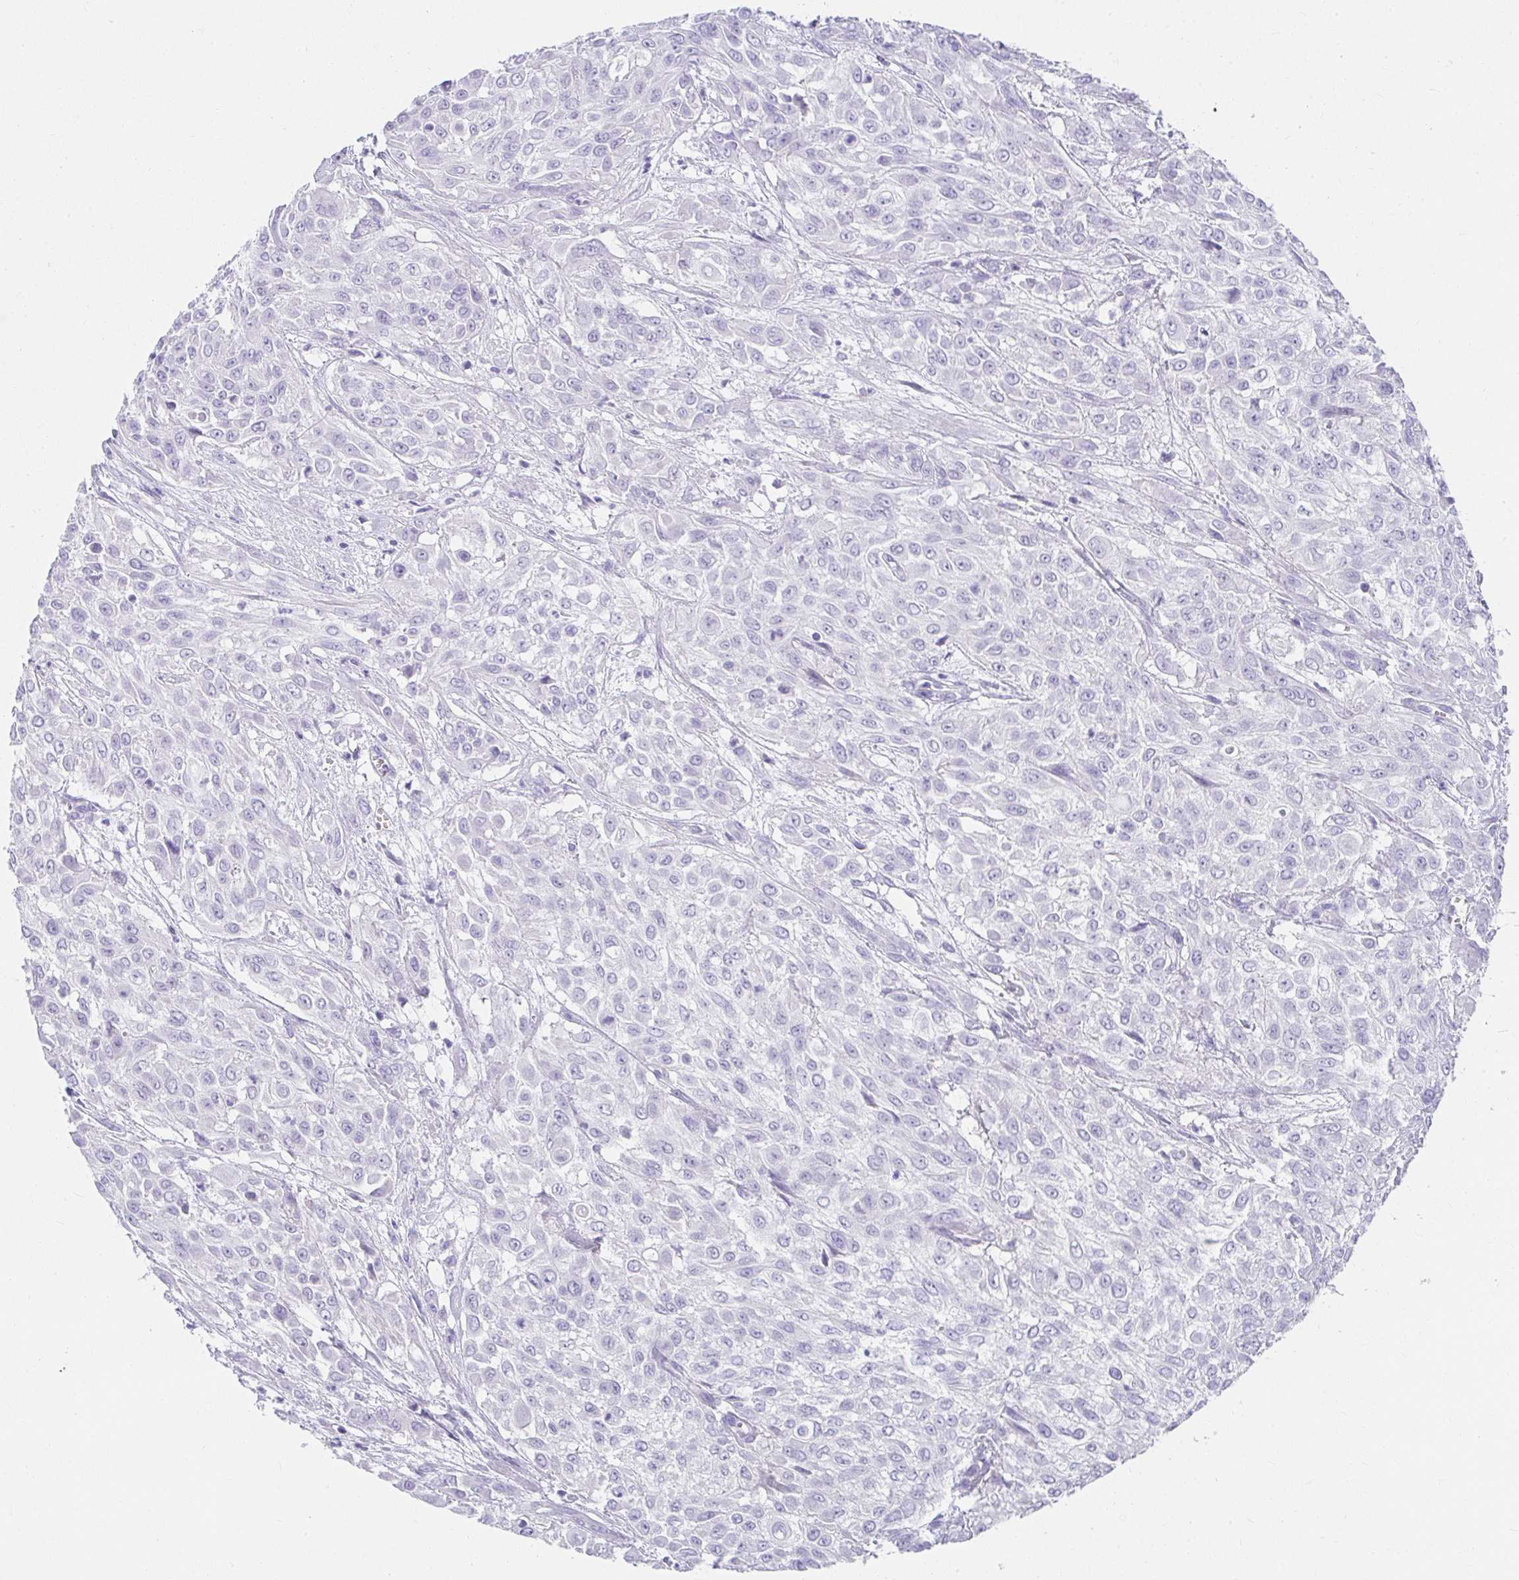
{"staining": {"intensity": "negative", "quantity": "none", "location": "none"}, "tissue": "urothelial cancer", "cell_type": "Tumor cells", "image_type": "cancer", "snomed": [{"axis": "morphology", "description": "Urothelial carcinoma, High grade"}, {"axis": "topography", "description": "Urinary bladder"}], "caption": "DAB (3,3'-diaminobenzidine) immunohistochemical staining of human urothelial cancer demonstrates no significant expression in tumor cells.", "gene": "VGLL1", "patient": {"sex": "male", "age": 57}}